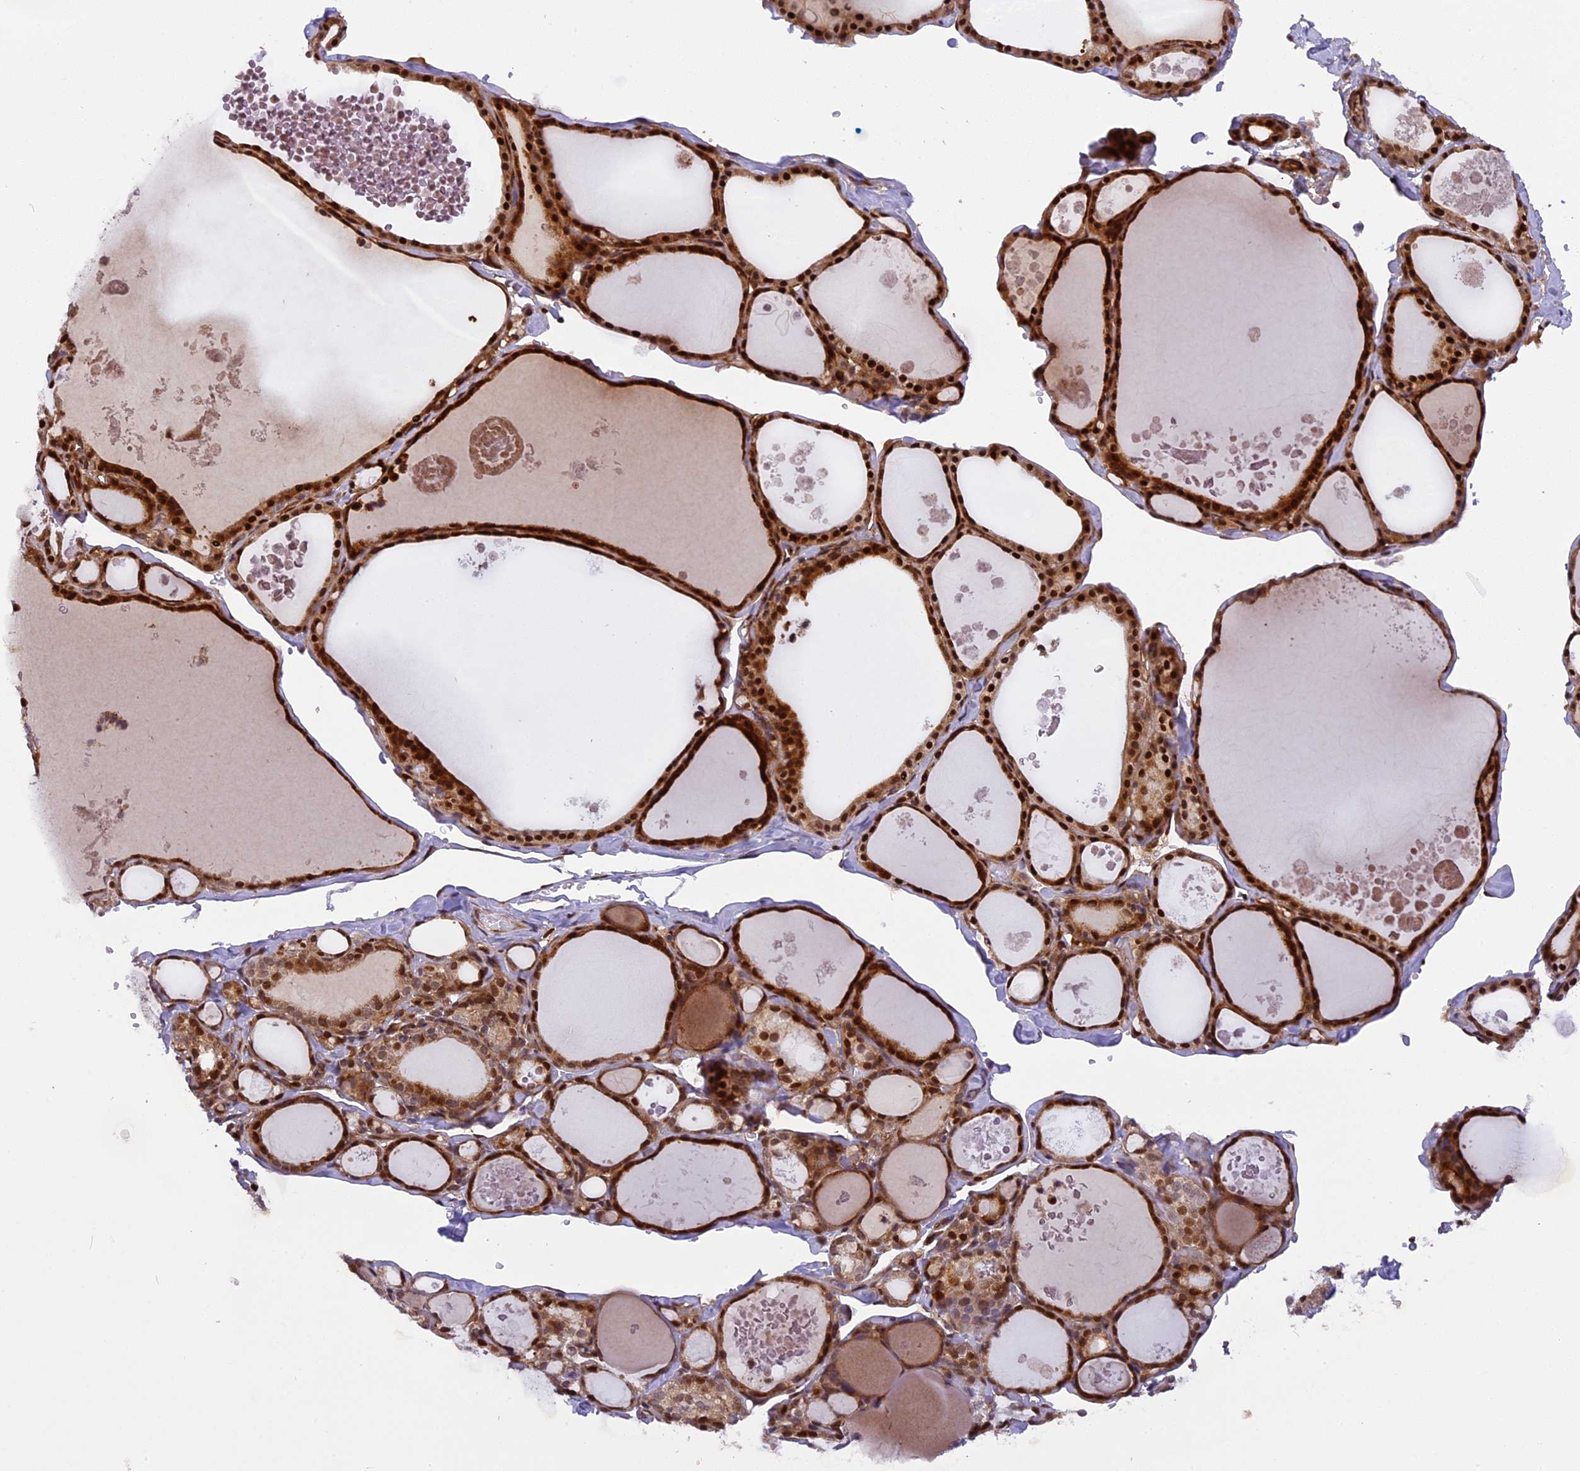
{"staining": {"intensity": "strong", "quantity": ">75%", "location": "cytoplasmic/membranous,nuclear"}, "tissue": "thyroid gland", "cell_type": "Glandular cells", "image_type": "normal", "snomed": [{"axis": "morphology", "description": "Normal tissue, NOS"}, {"axis": "topography", "description": "Thyroid gland"}], "caption": "IHC (DAB) staining of benign thyroid gland demonstrates strong cytoplasmic/membranous,nuclear protein staining in about >75% of glandular cells.", "gene": "MICALL1", "patient": {"sex": "male", "age": 56}}